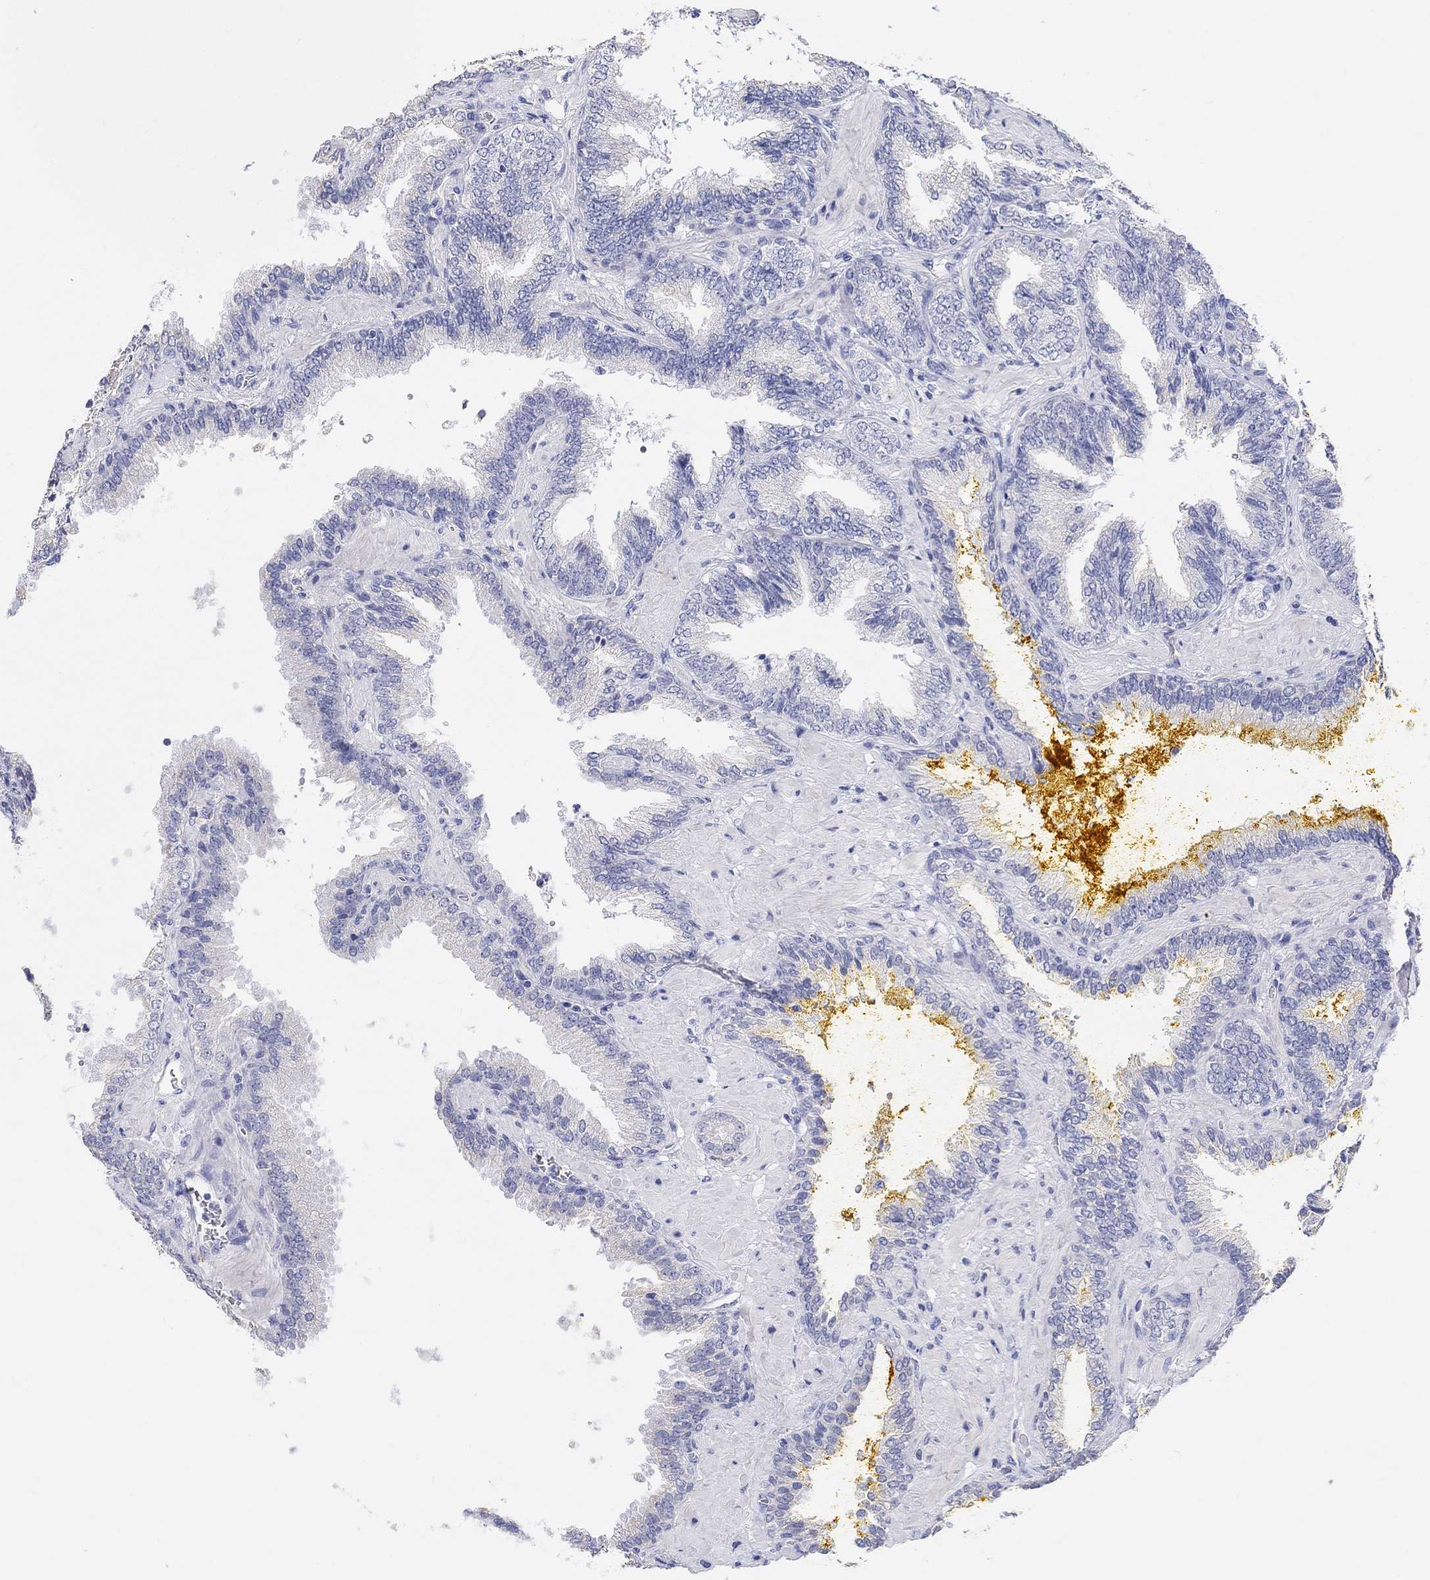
{"staining": {"intensity": "negative", "quantity": "none", "location": "none"}, "tissue": "prostate cancer", "cell_type": "Tumor cells", "image_type": "cancer", "snomed": [{"axis": "morphology", "description": "Adenocarcinoma, Low grade"}, {"axis": "topography", "description": "Prostate"}], "caption": "IHC photomicrograph of neoplastic tissue: adenocarcinoma (low-grade) (prostate) stained with DAB (3,3'-diaminobenzidine) shows no significant protein positivity in tumor cells.", "gene": "TYR", "patient": {"sex": "male", "age": 68}}